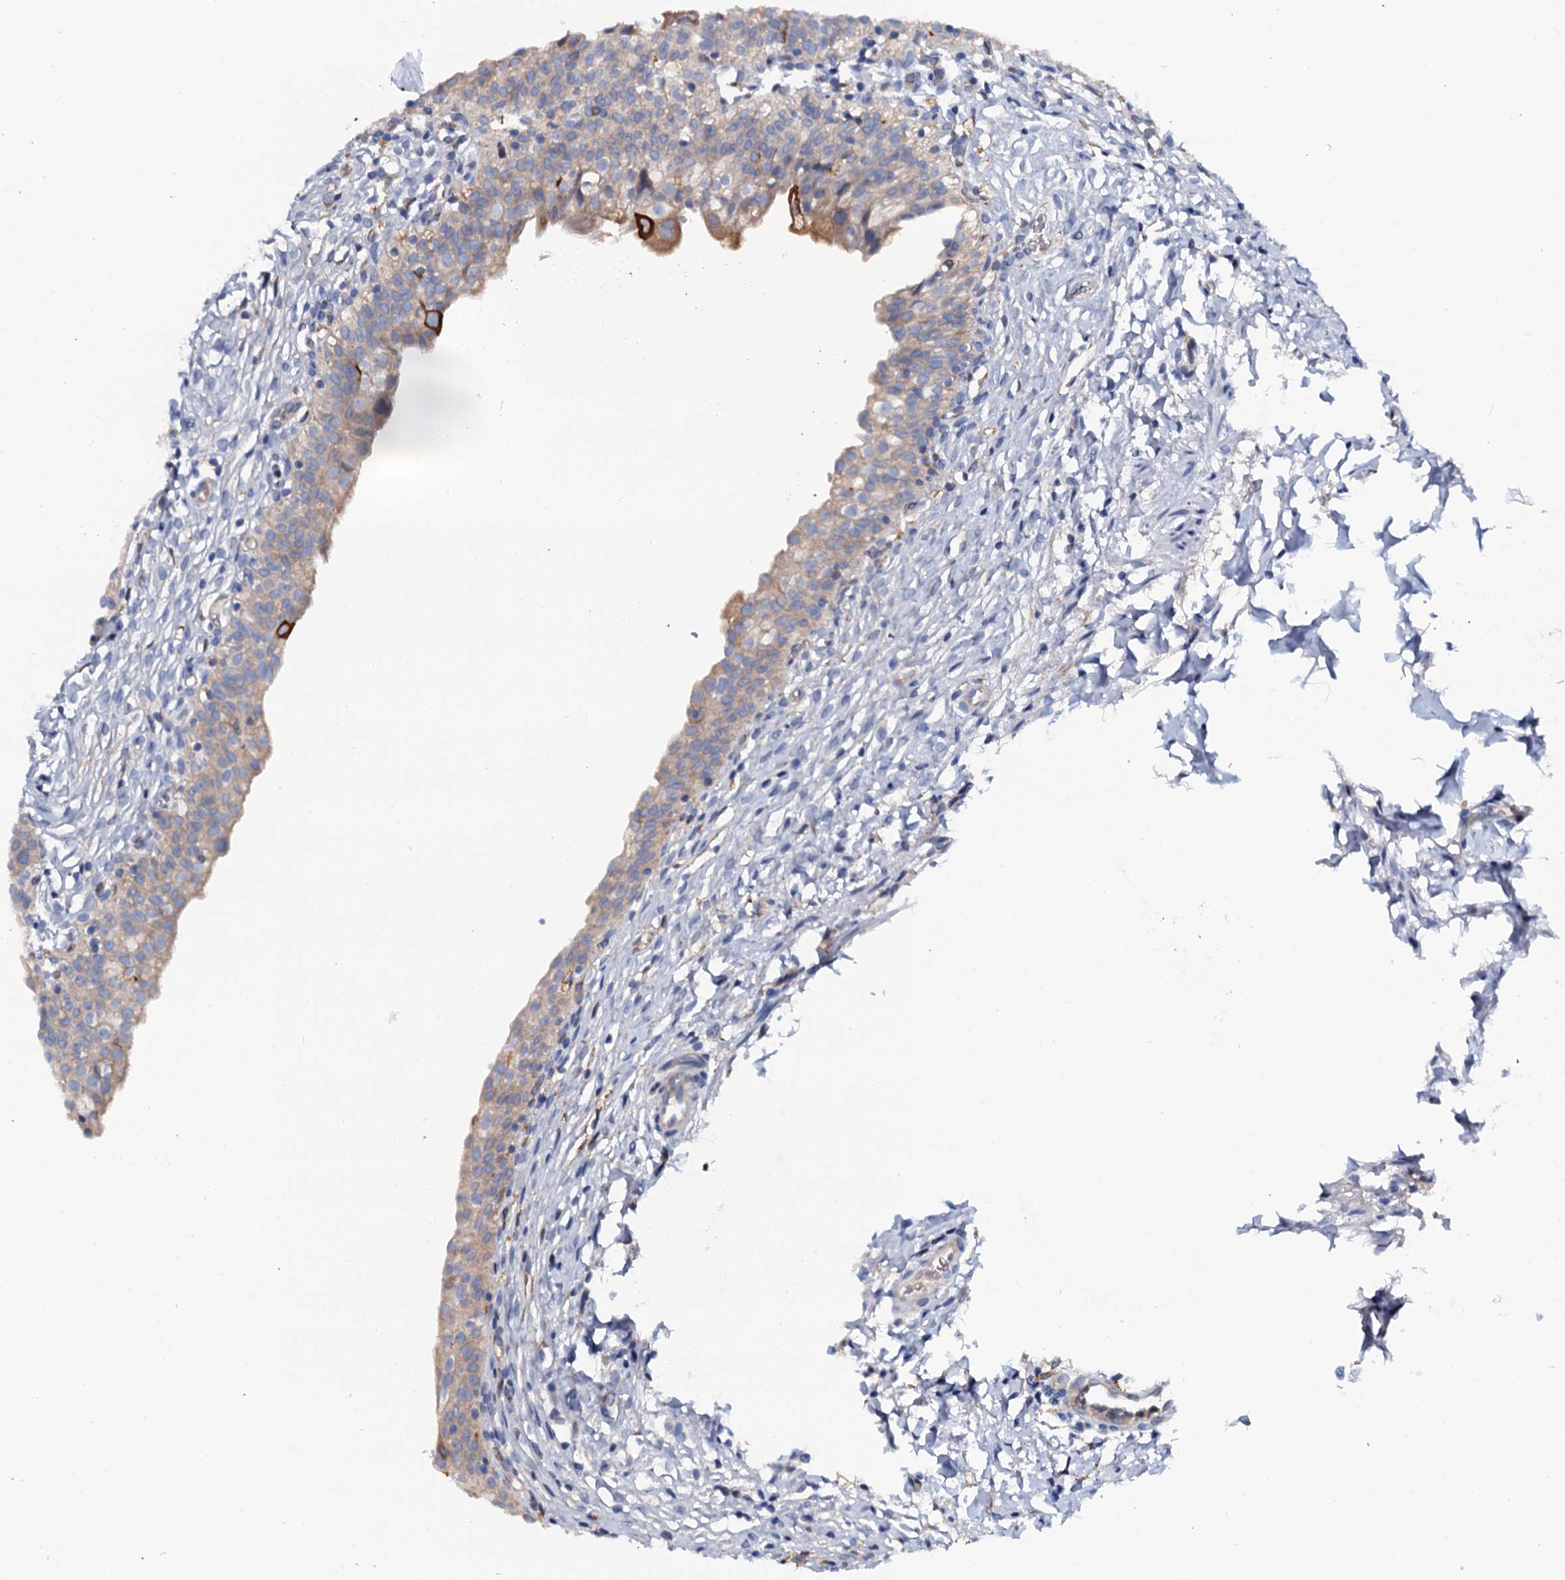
{"staining": {"intensity": "strong", "quantity": "<25%", "location": "cytoplasmic/membranous"}, "tissue": "urinary bladder", "cell_type": "Urothelial cells", "image_type": "normal", "snomed": [{"axis": "morphology", "description": "Normal tissue, NOS"}, {"axis": "topography", "description": "Urinary bladder"}], "caption": "Urinary bladder stained with immunohistochemistry reveals strong cytoplasmic/membranous positivity in approximately <25% of urothelial cells. (DAB IHC, brown staining for protein, blue staining for nuclei).", "gene": "OTOL1", "patient": {"sex": "male", "age": 55}}